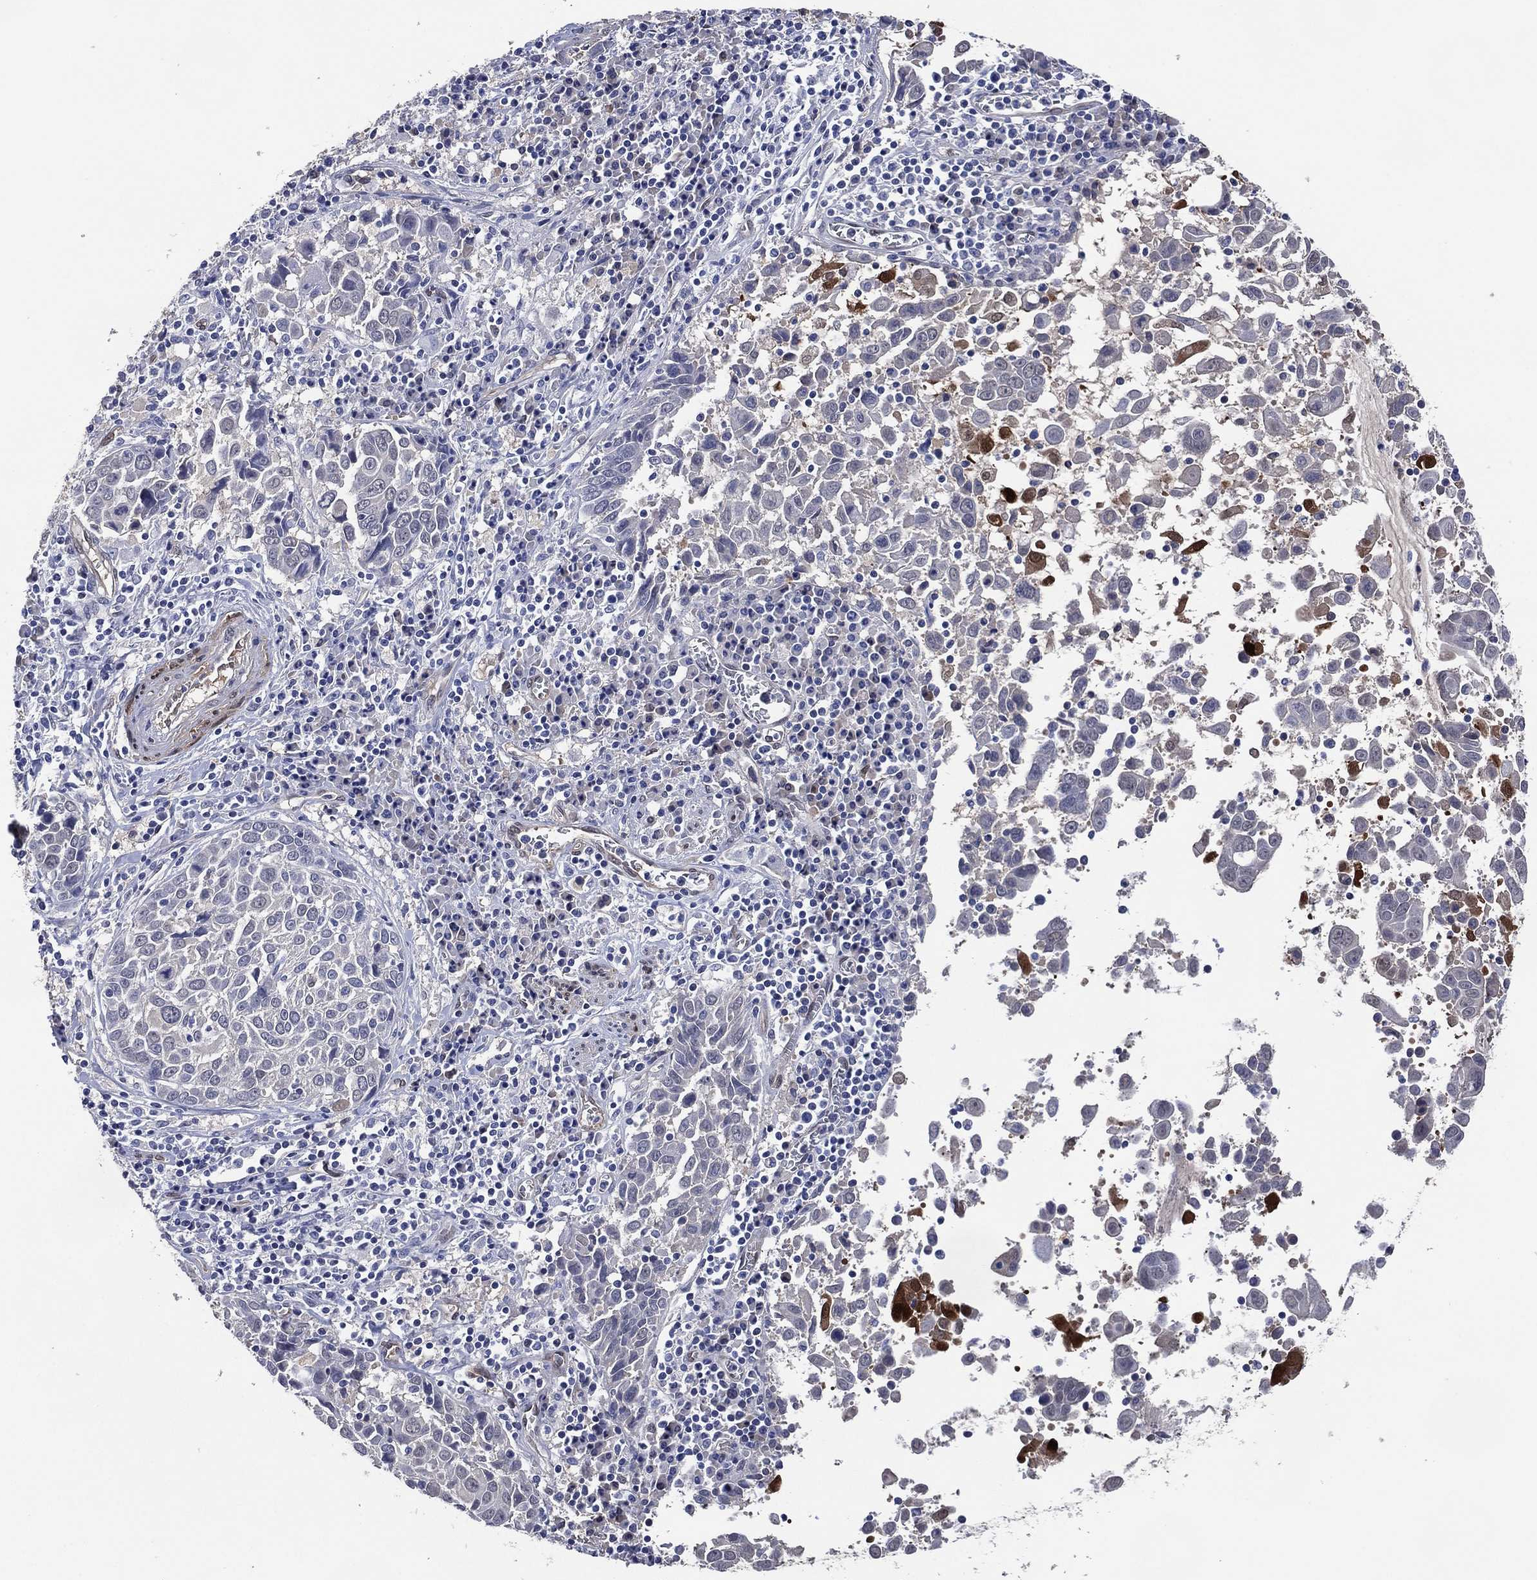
{"staining": {"intensity": "negative", "quantity": "none", "location": "none"}, "tissue": "lung cancer", "cell_type": "Tumor cells", "image_type": "cancer", "snomed": [{"axis": "morphology", "description": "Squamous cell carcinoma, NOS"}, {"axis": "topography", "description": "Lung"}], "caption": "DAB immunohistochemical staining of human lung cancer (squamous cell carcinoma) demonstrates no significant expression in tumor cells.", "gene": "AK1", "patient": {"sex": "male", "age": 57}}